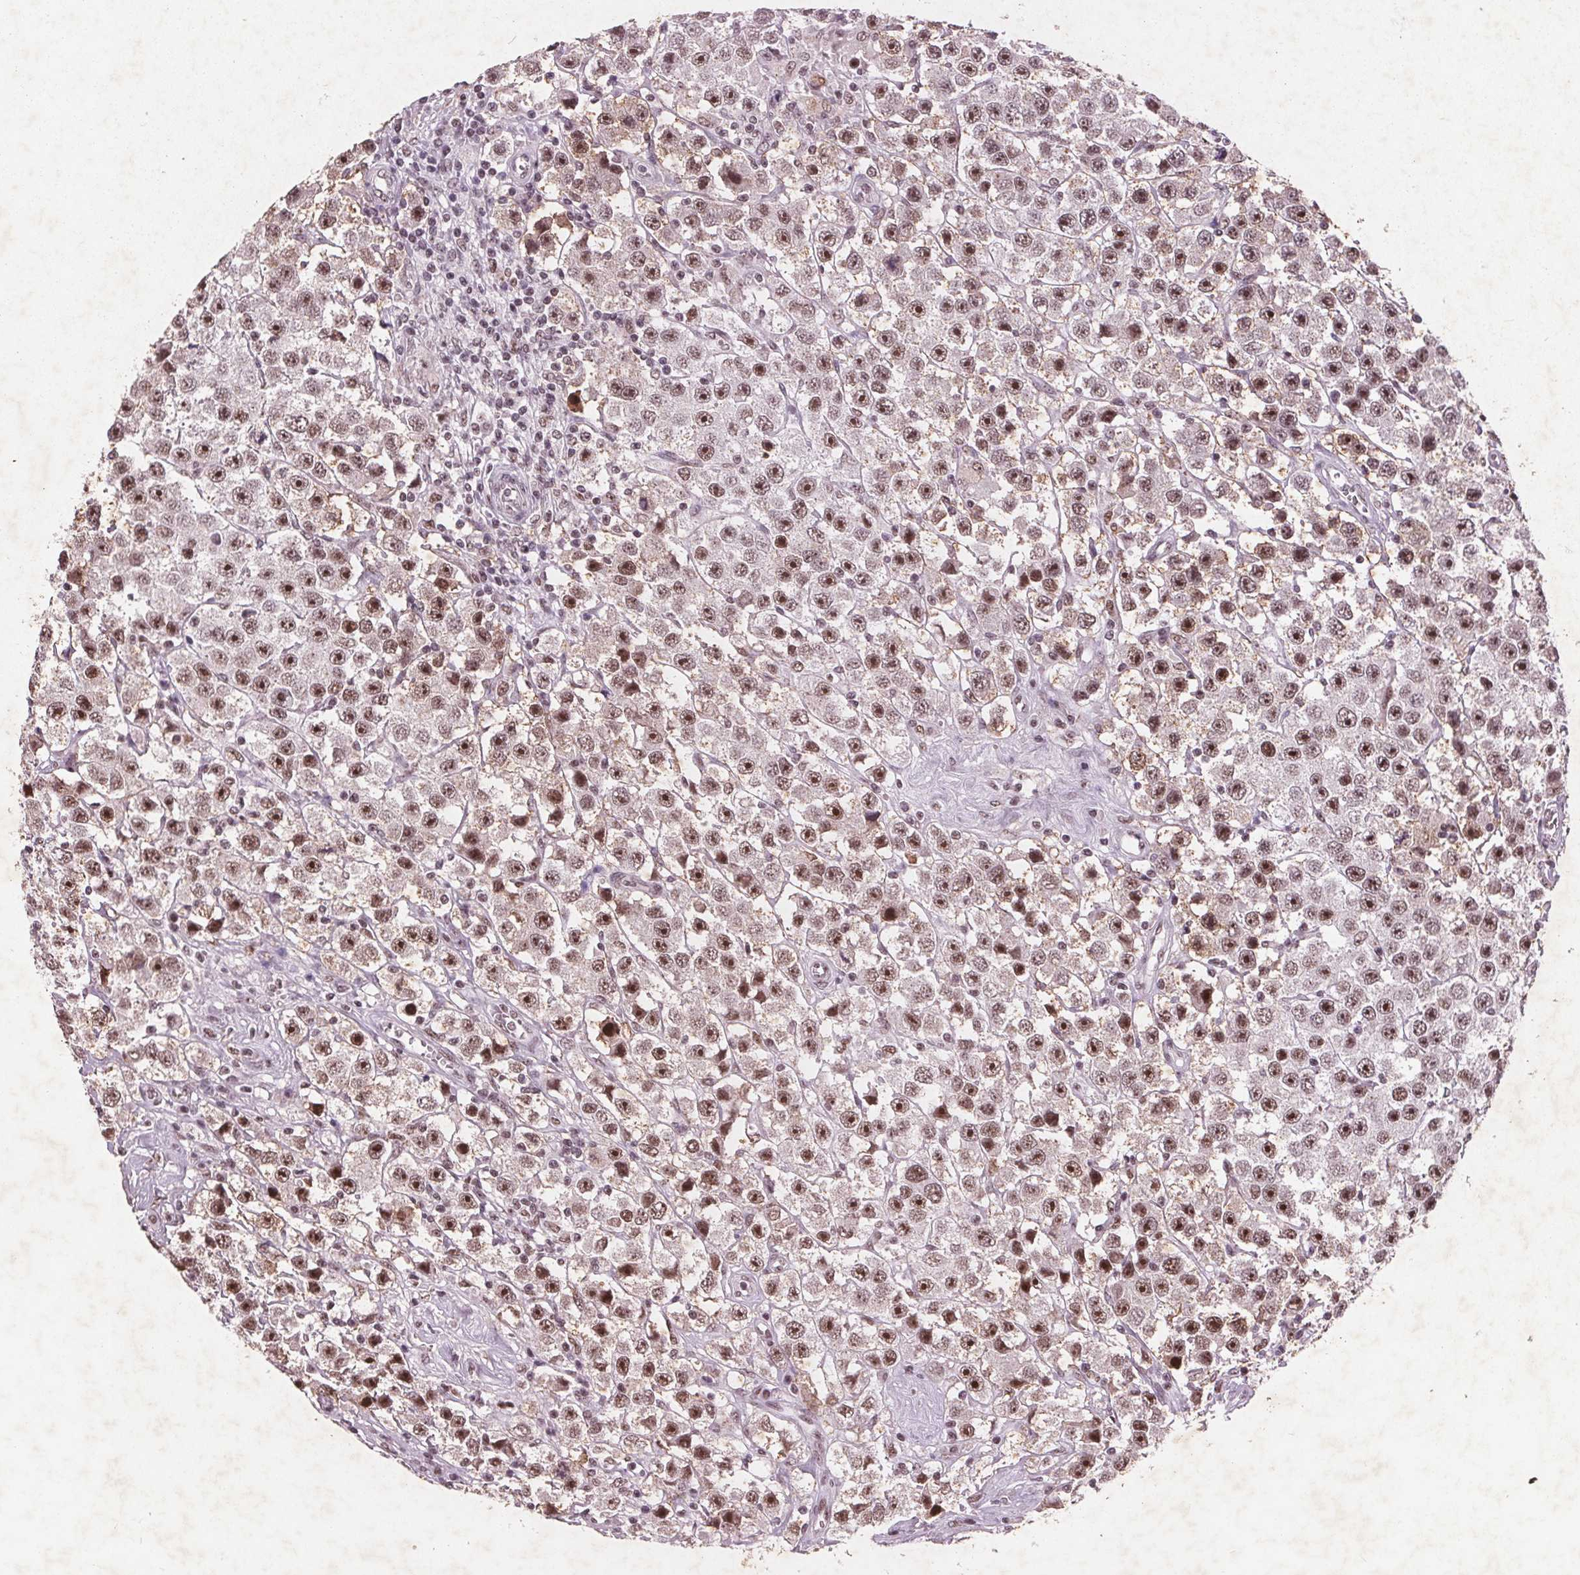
{"staining": {"intensity": "moderate", "quantity": ">75%", "location": "nuclear"}, "tissue": "testis cancer", "cell_type": "Tumor cells", "image_type": "cancer", "snomed": [{"axis": "morphology", "description": "Seminoma, NOS"}, {"axis": "topography", "description": "Testis"}], "caption": "Protein expression analysis of testis seminoma displays moderate nuclear expression in about >75% of tumor cells.", "gene": "RPS6KA2", "patient": {"sex": "male", "age": 45}}